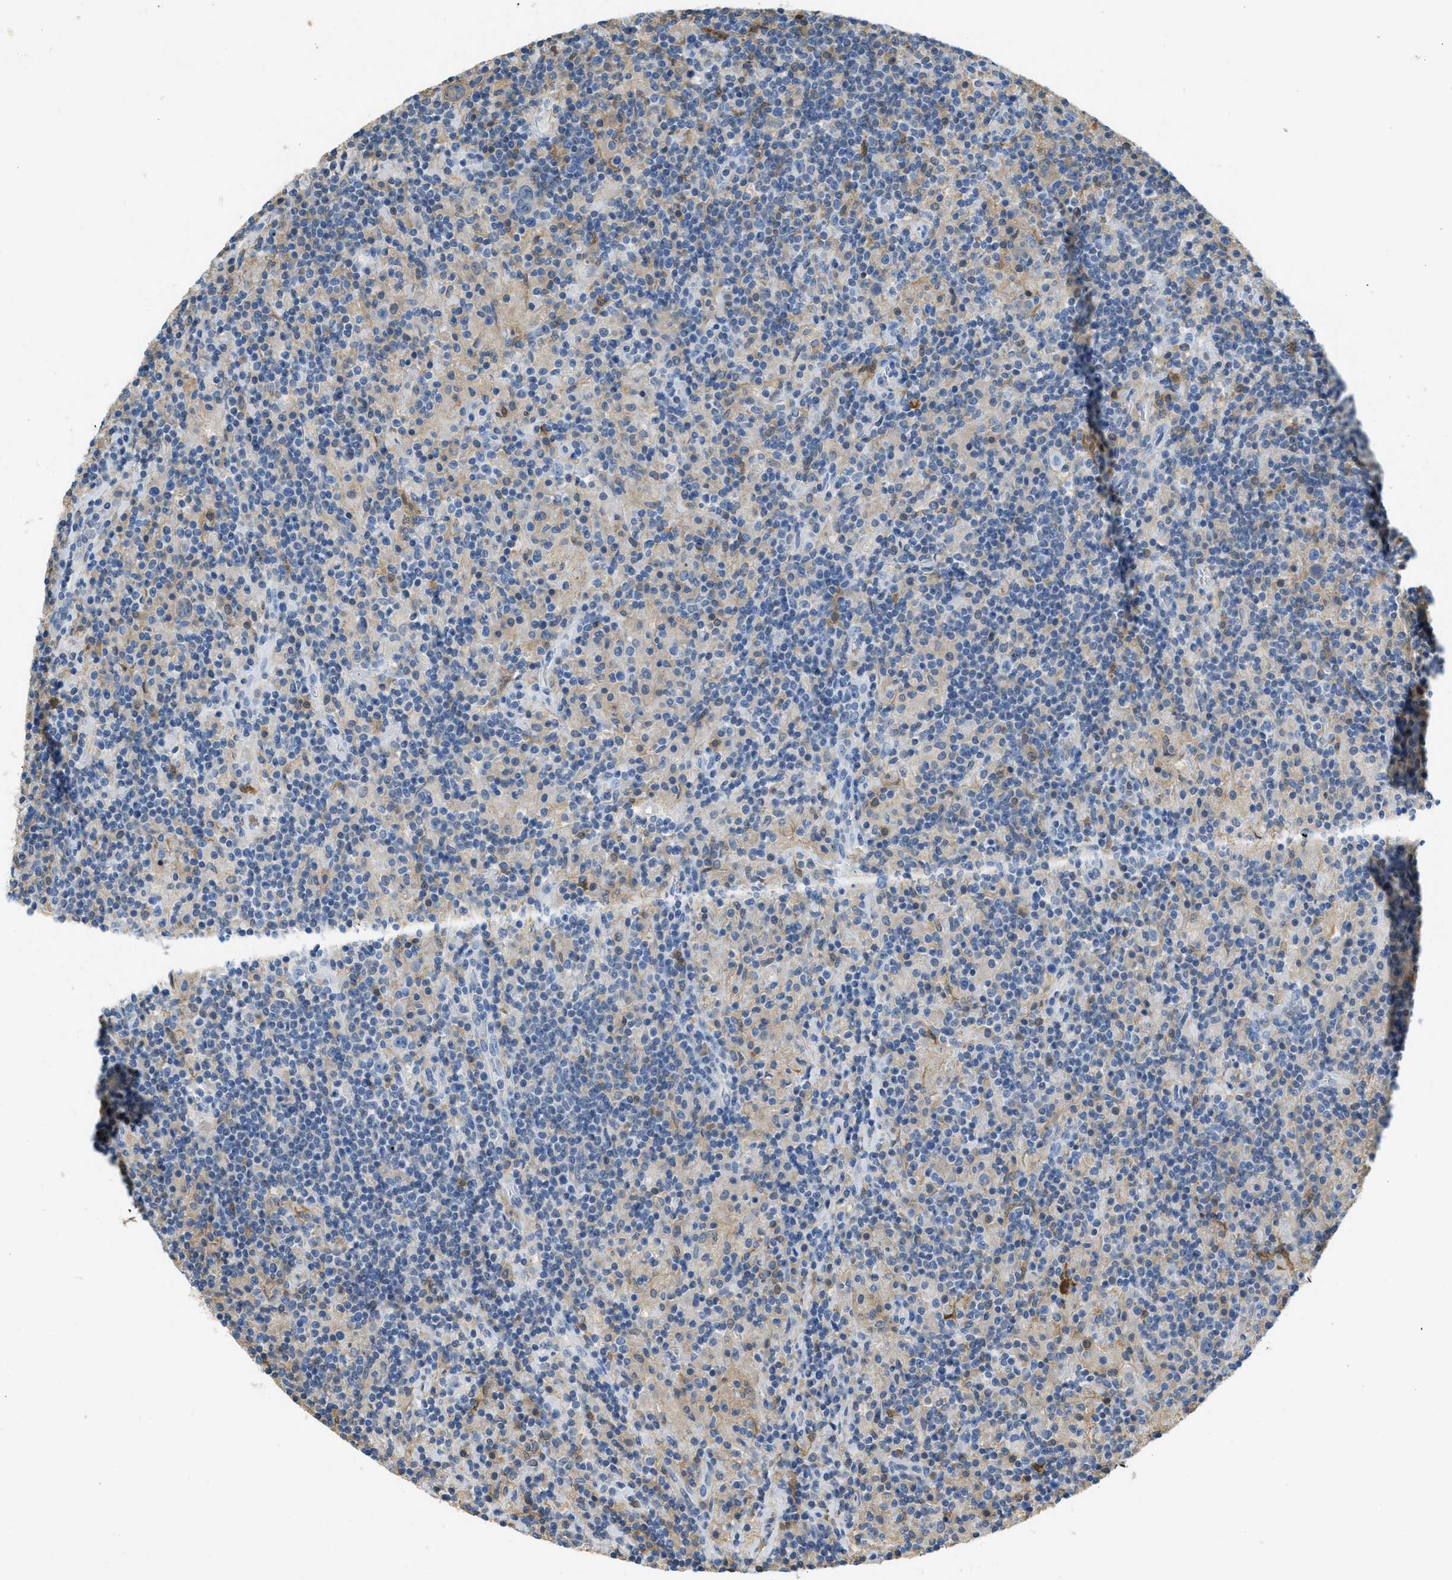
{"staining": {"intensity": "negative", "quantity": "none", "location": "none"}, "tissue": "lymphoma", "cell_type": "Tumor cells", "image_type": "cancer", "snomed": [{"axis": "morphology", "description": "Hodgkin's disease, NOS"}, {"axis": "topography", "description": "Lymph node"}], "caption": "Immunohistochemistry (IHC) image of neoplastic tissue: human Hodgkin's disease stained with DAB displays no significant protein positivity in tumor cells.", "gene": "SERPINB1", "patient": {"sex": "male", "age": 70}}